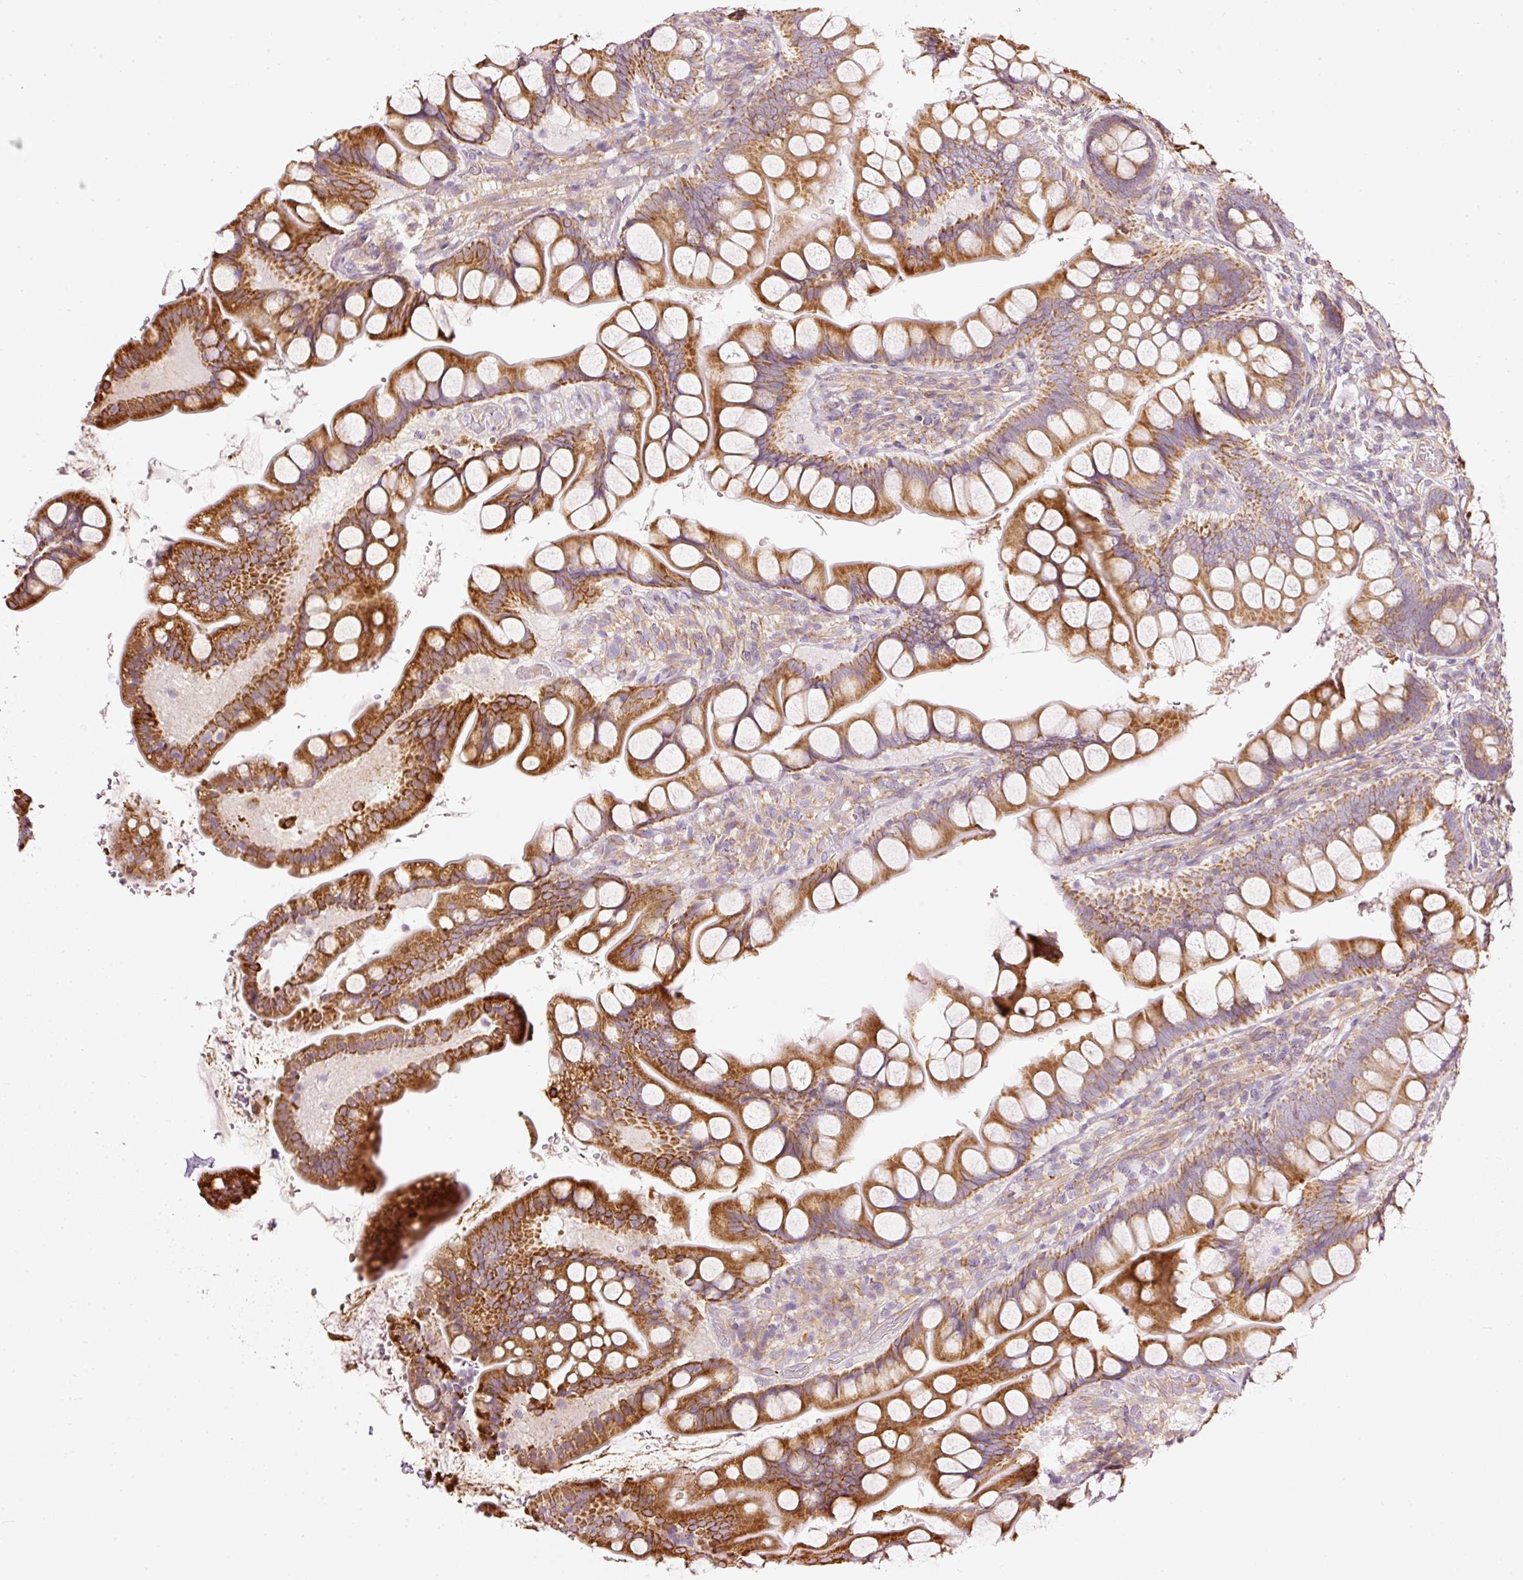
{"staining": {"intensity": "strong", "quantity": ">75%", "location": "cytoplasmic/membranous"}, "tissue": "small intestine", "cell_type": "Glandular cells", "image_type": "normal", "snomed": [{"axis": "morphology", "description": "Normal tissue, NOS"}, {"axis": "topography", "description": "Small intestine"}], "caption": "Small intestine stained with DAB (3,3'-diaminobenzidine) immunohistochemistry (IHC) demonstrates high levels of strong cytoplasmic/membranous positivity in approximately >75% of glandular cells.", "gene": "PAQR9", "patient": {"sex": "male", "age": 70}}